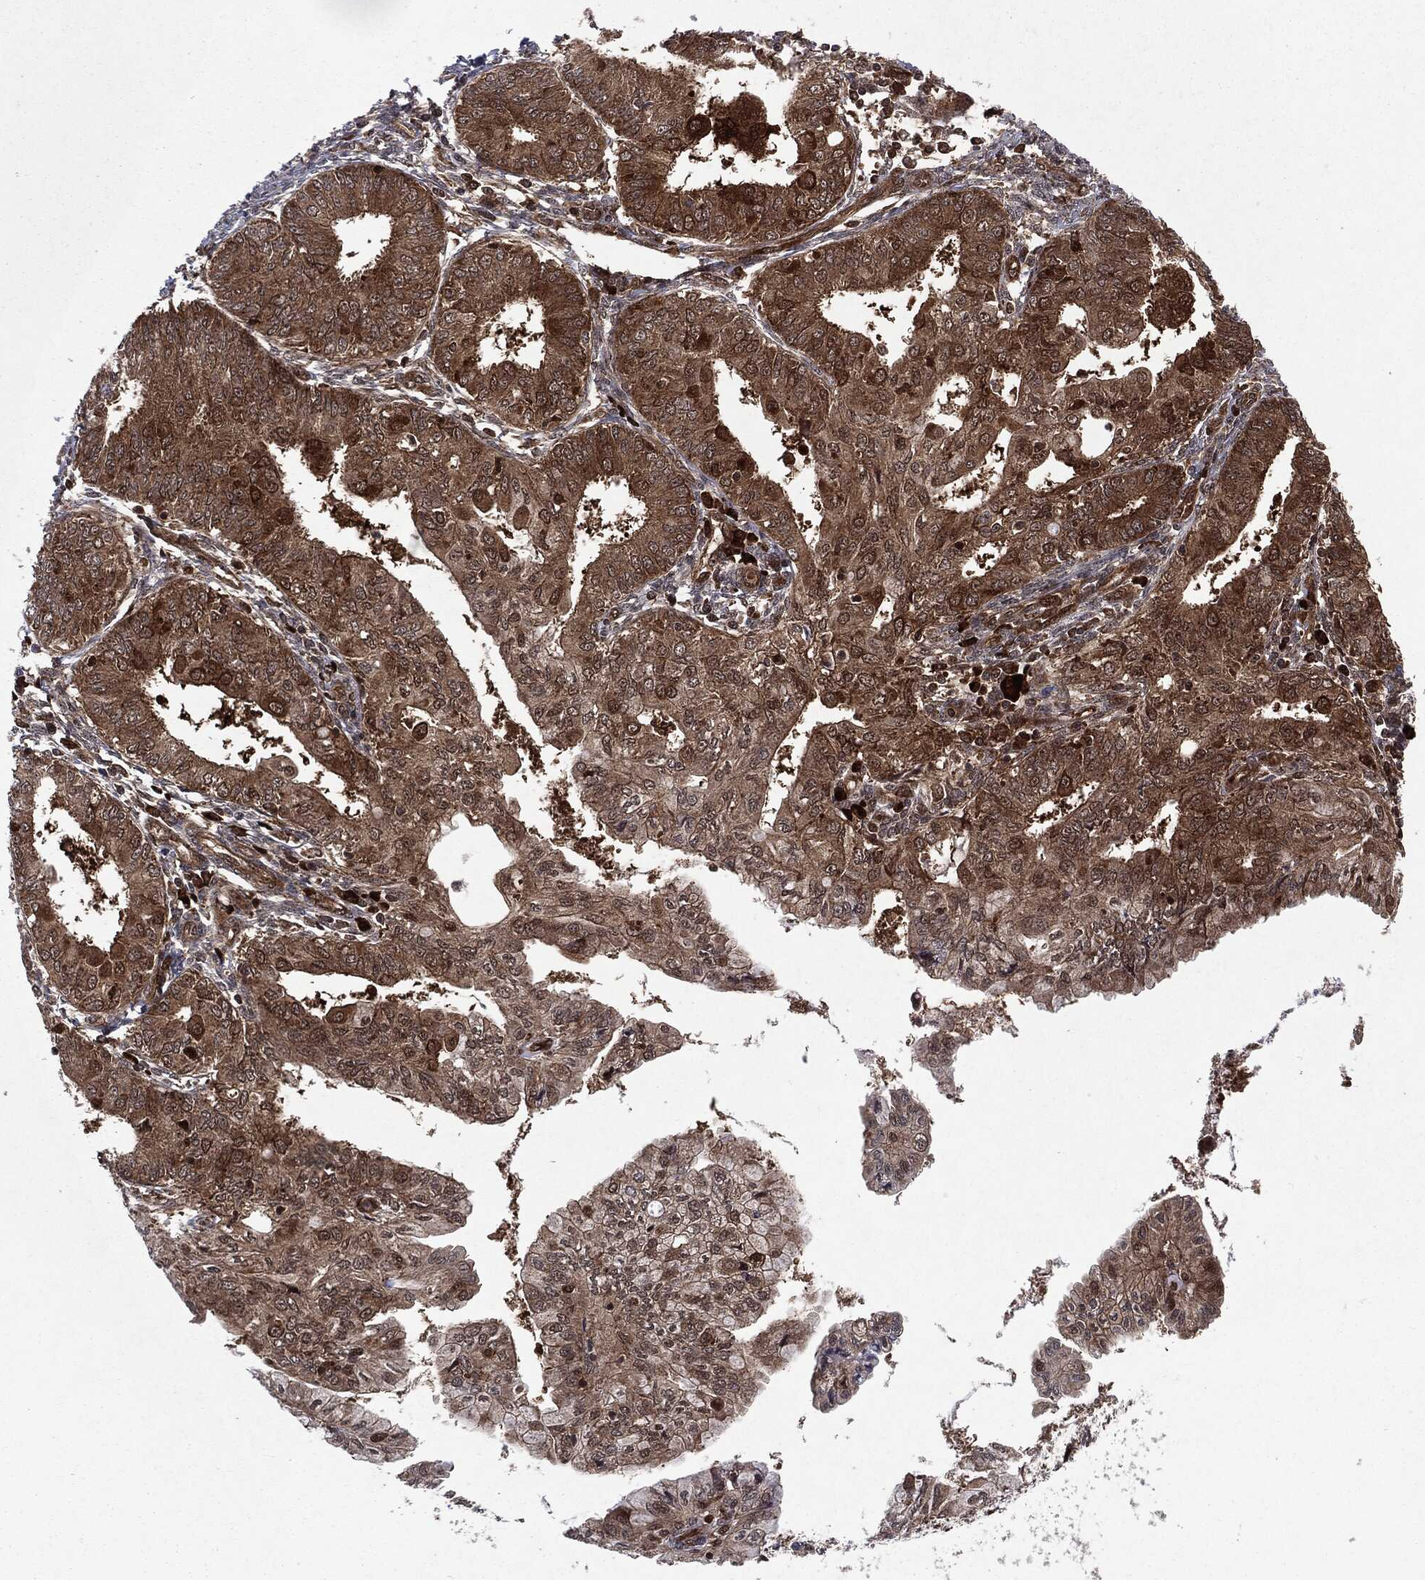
{"staining": {"intensity": "moderate", "quantity": ">75%", "location": "cytoplasmic/membranous"}, "tissue": "endometrial cancer", "cell_type": "Tumor cells", "image_type": "cancer", "snomed": [{"axis": "morphology", "description": "Adenocarcinoma, NOS"}, {"axis": "topography", "description": "Endometrium"}], "caption": "There is medium levels of moderate cytoplasmic/membranous staining in tumor cells of endometrial cancer, as demonstrated by immunohistochemical staining (brown color).", "gene": "OTUB1", "patient": {"sex": "female", "age": 68}}